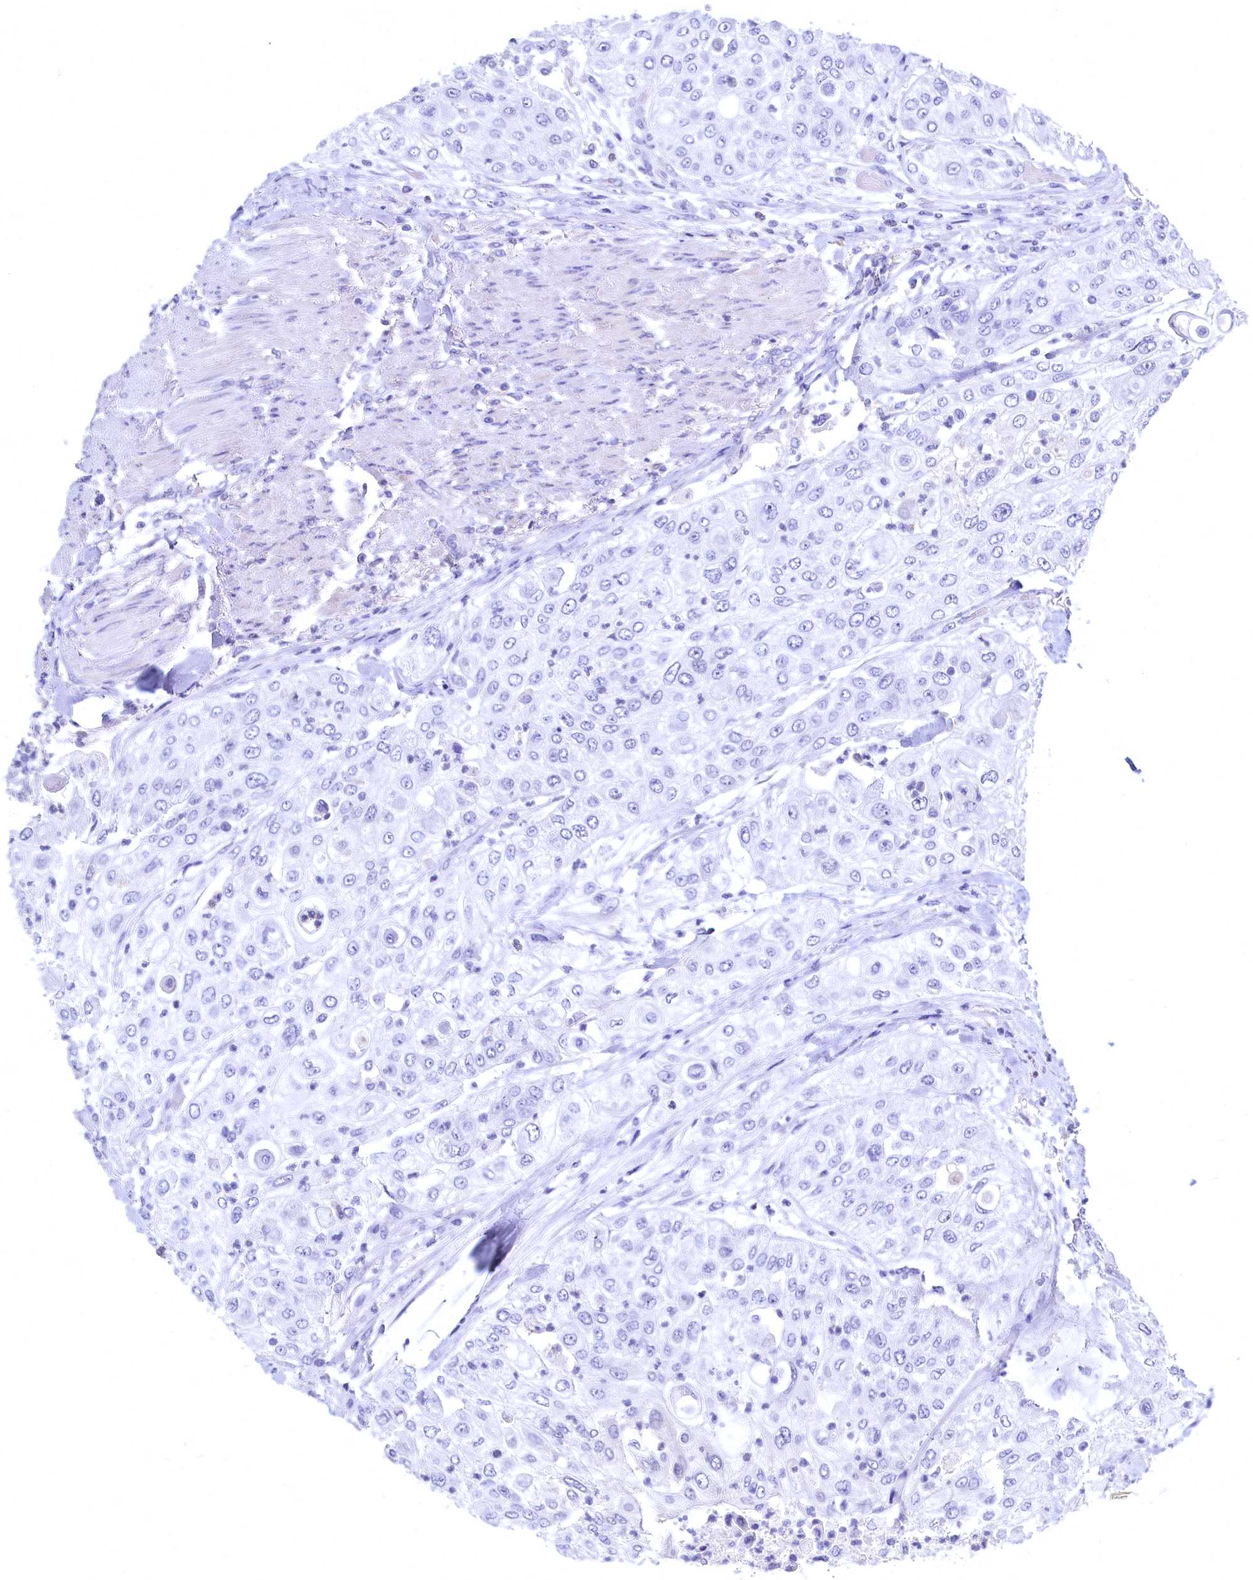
{"staining": {"intensity": "negative", "quantity": "none", "location": "none"}, "tissue": "urothelial cancer", "cell_type": "Tumor cells", "image_type": "cancer", "snomed": [{"axis": "morphology", "description": "Urothelial carcinoma, High grade"}, {"axis": "topography", "description": "Urinary bladder"}], "caption": "This is an immunohistochemistry (IHC) histopathology image of human urothelial cancer. There is no positivity in tumor cells.", "gene": "C11orf54", "patient": {"sex": "female", "age": 79}}